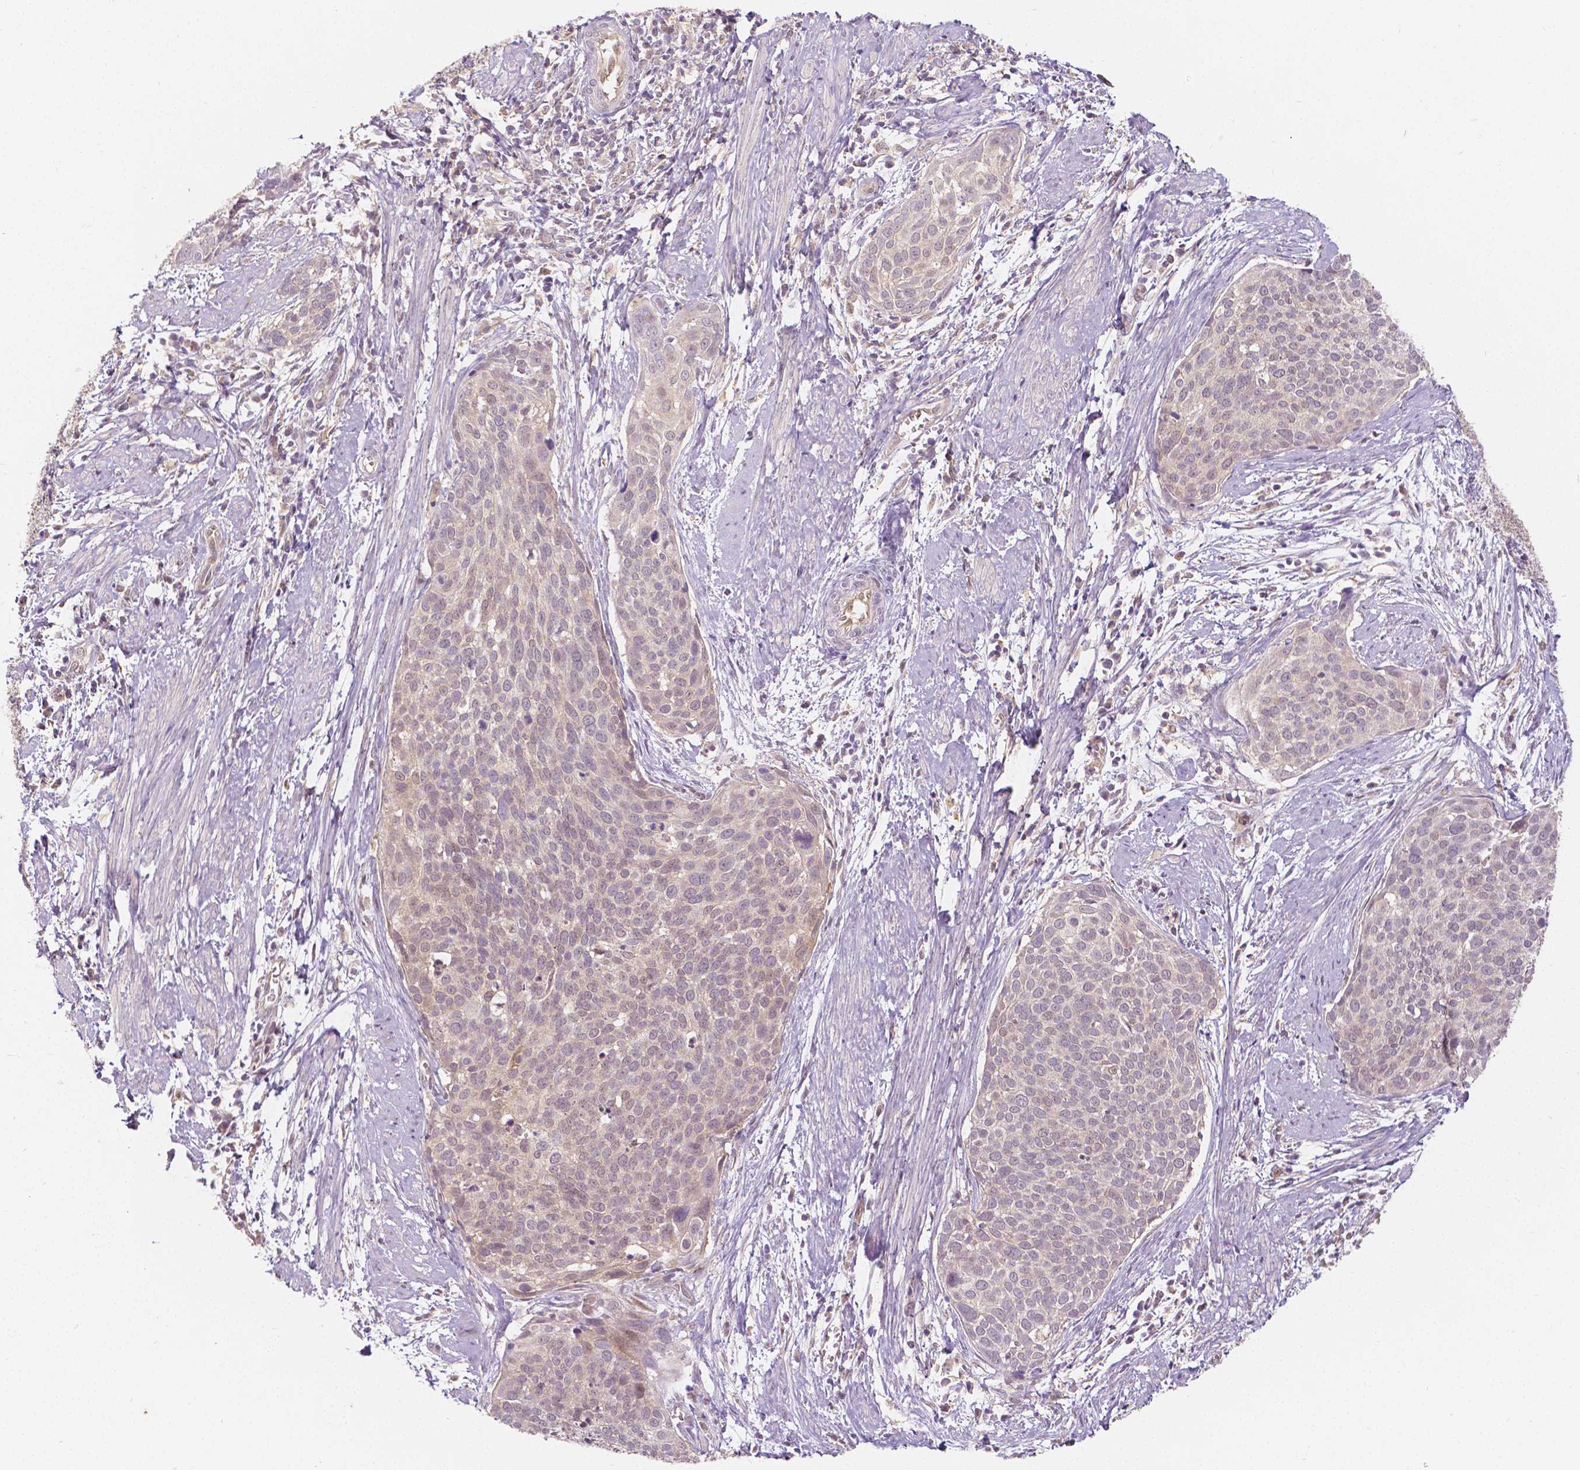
{"staining": {"intensity": "negative", "quantity": "none", "location": "none"}, "tissue": "cervical cancer", "cell_type": "Tumor cells", "image_type": "cancer", "snomed": [{"axis": "morphology", "description": "Squamous cell carcinoma, NOS"}, {"axis": "topography", "description": "Cervix"}], "caption": "An image of human squamous cell carcinoma (cervical) is negative for staining in tumor cells.", "gene": "NAPRT", "patient": {"sex": "female", "age": 39}}